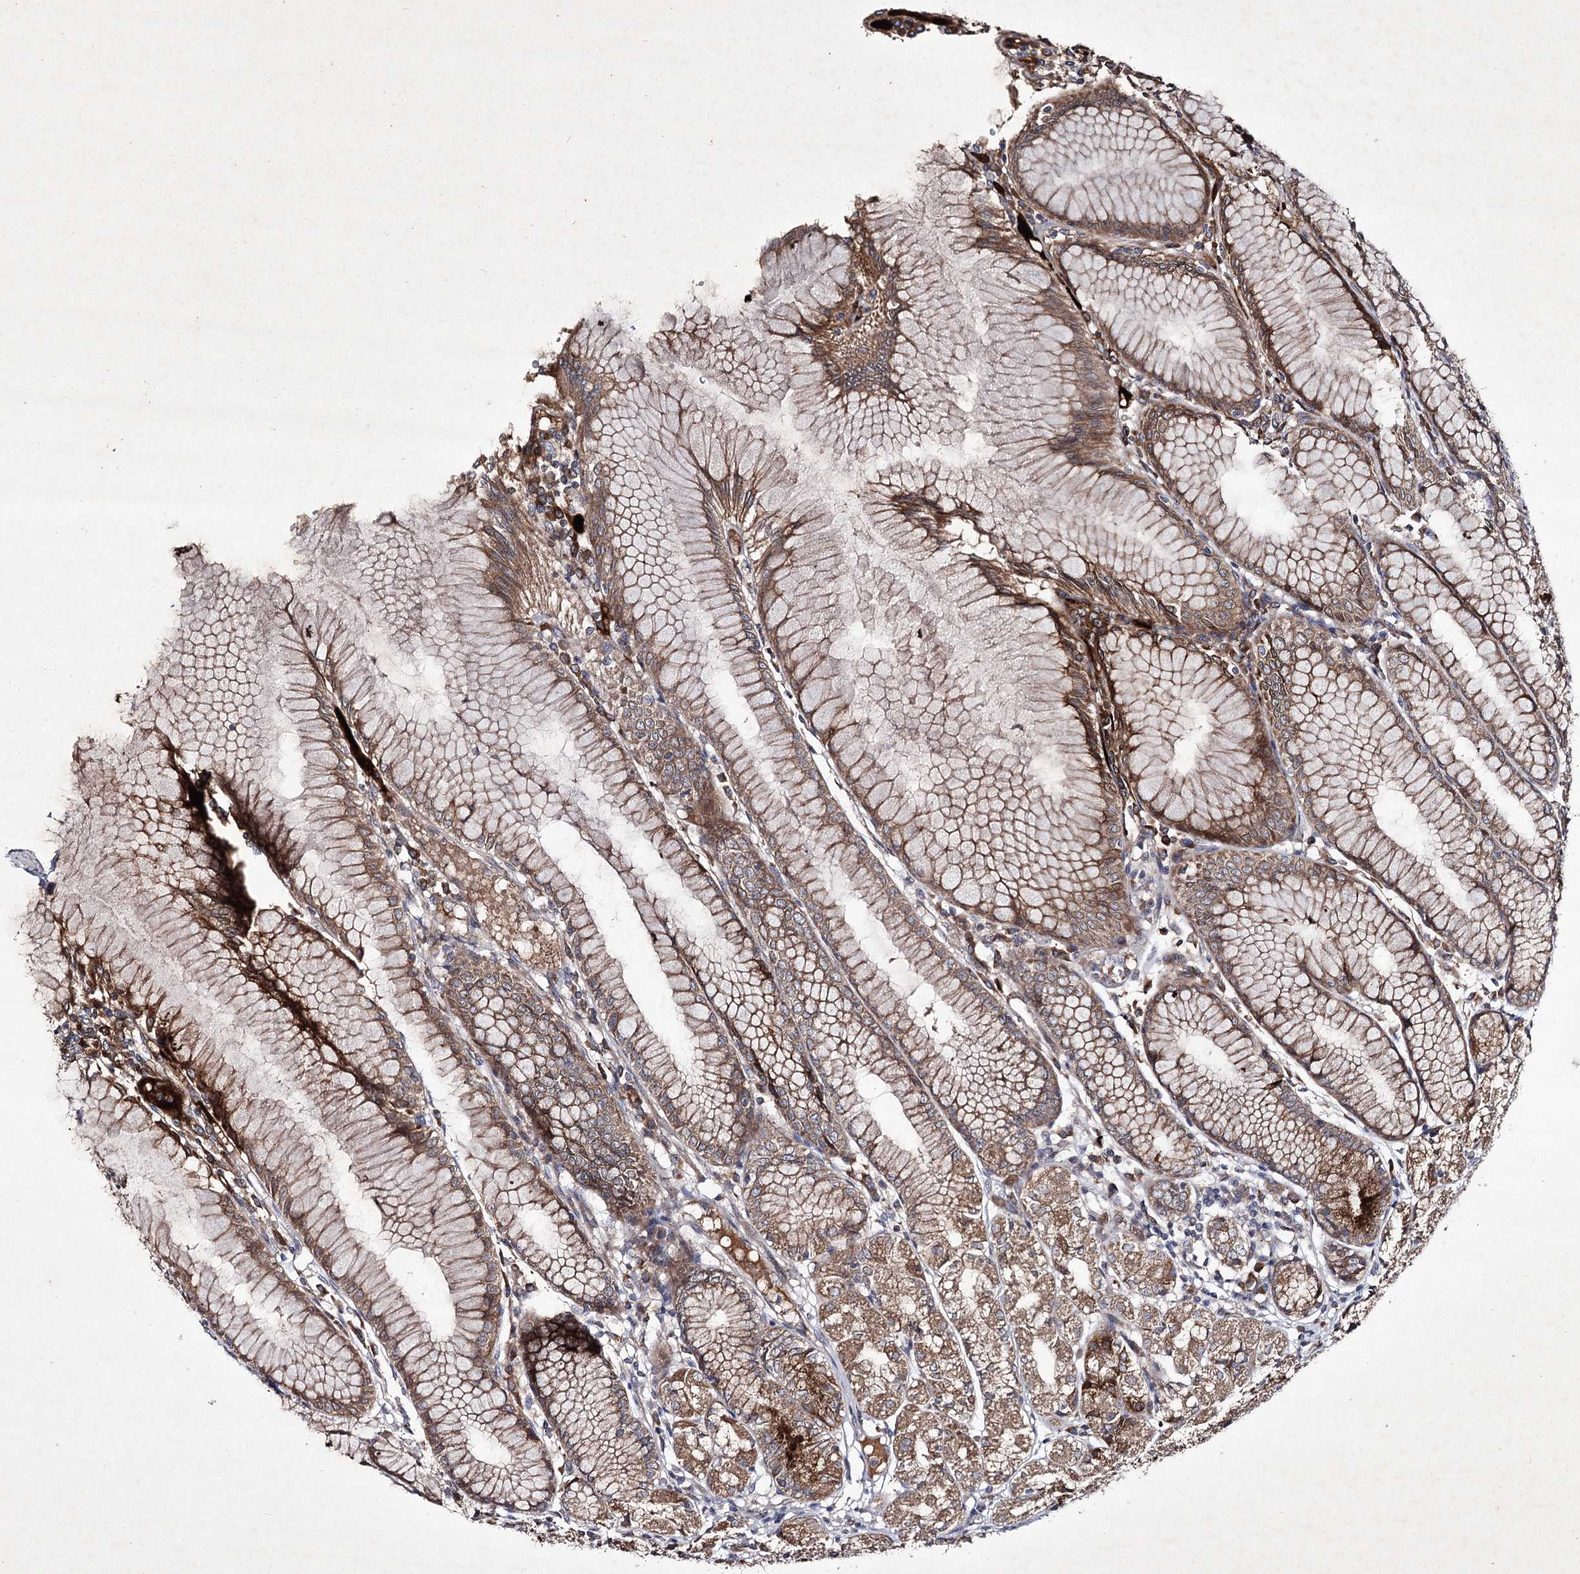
{"staining": {"intensity": "strong", "quantity": ">75%", "location": "cytoplasmic/membranous"}, "tissue": "stomach", "cell_type": "Glandular cells", "image_type": "normal", "snomed": [{"axis": "morphology", "description": "Normal tissue, NOS"}, {"axis": "topography", "description": "Stomach"}], "caption": "Stomach stained with a brown dye exhibits strong cytoplasmic/membranous positive staining in approximately >75% of glandular cells.", "gene": "ALG9", "patient": {"sex": "female", "age": 57}}